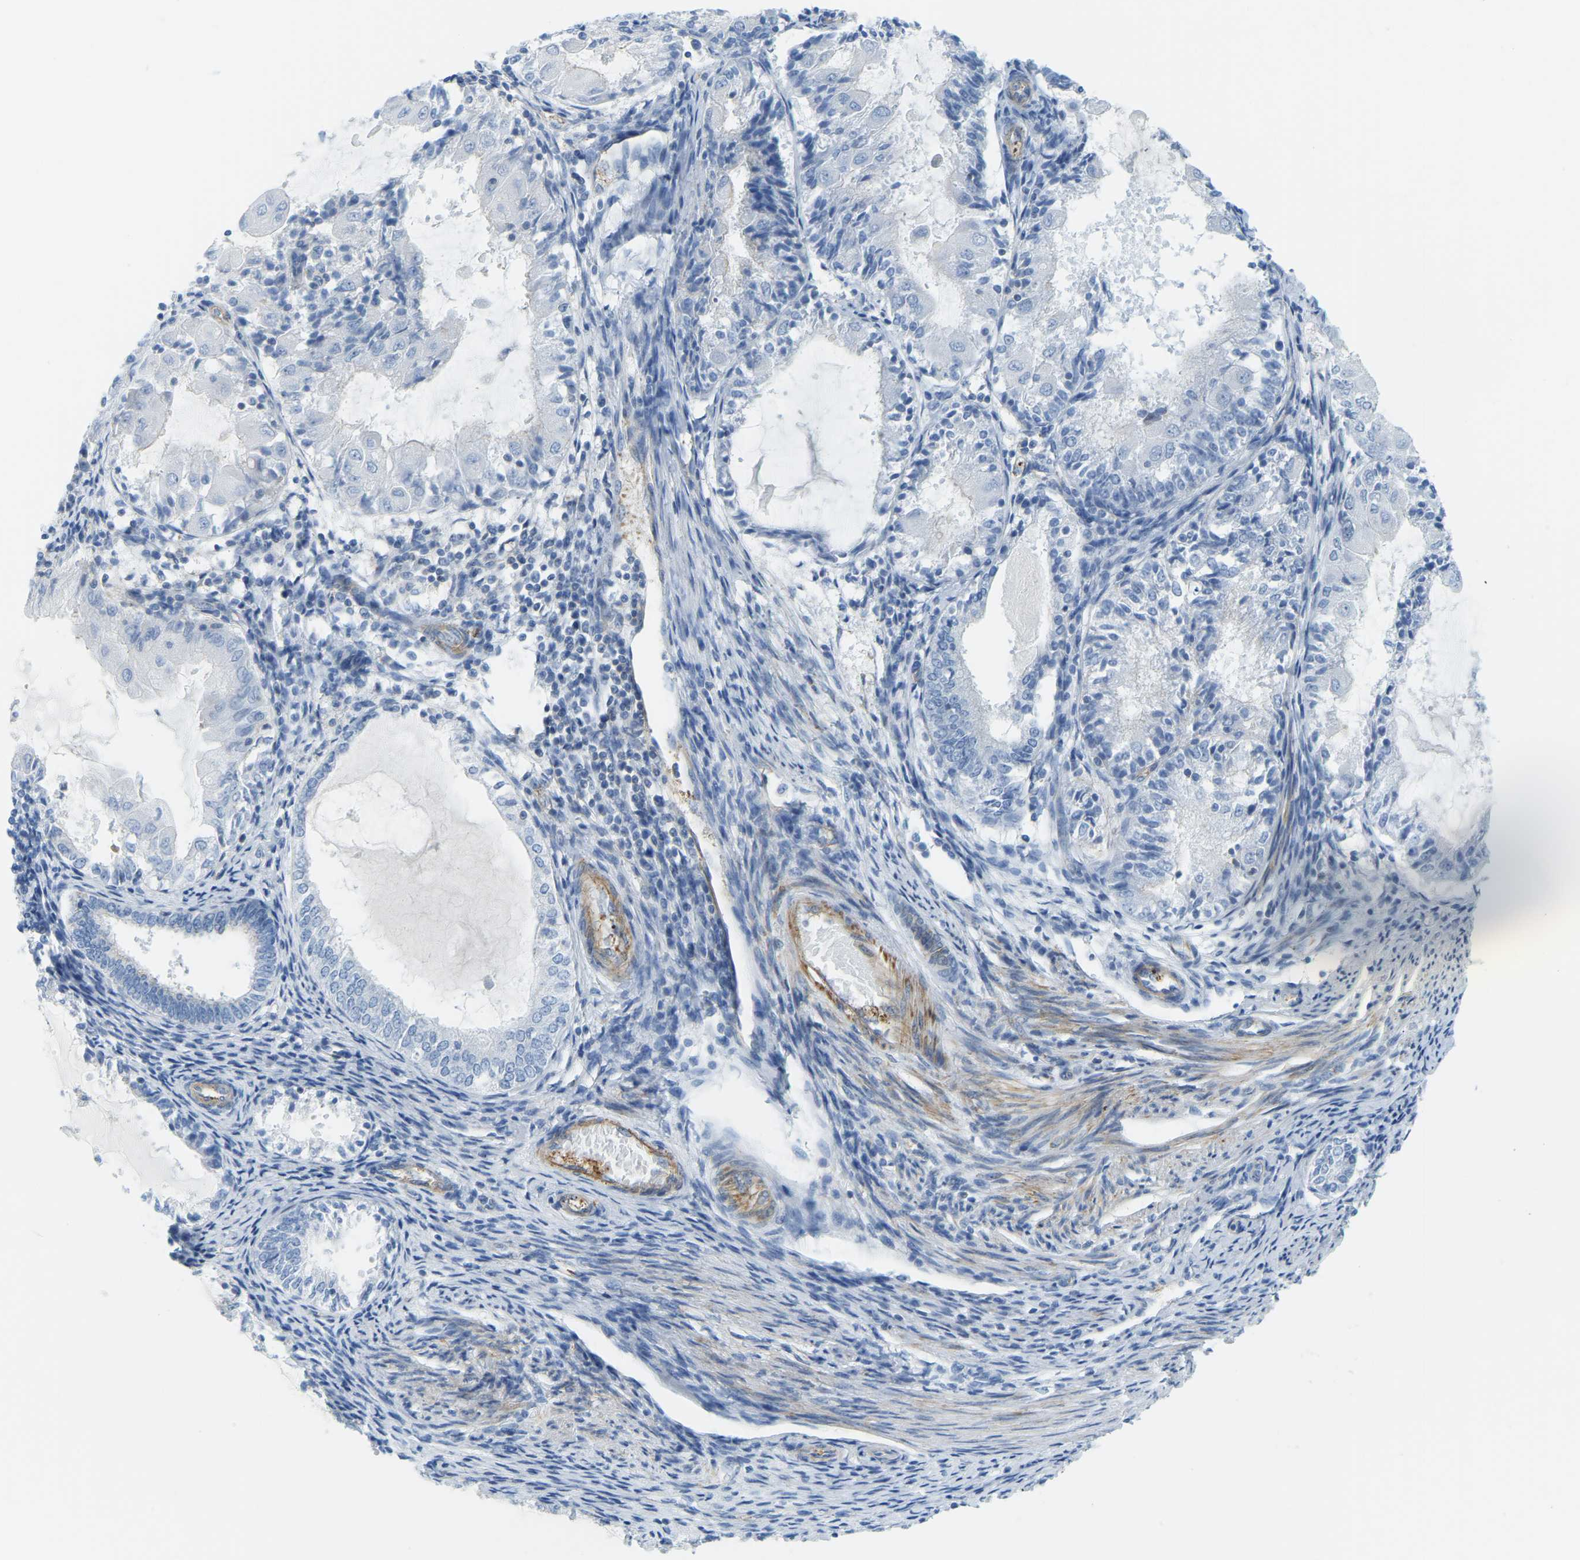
{"staining": {"intensity": "negative", "quantity": "none", "location": "none"}, "tissue": "endometrial cancer", "cell_type": "Tumor cells", "image_type": "cancer", "snomed": [{"axis": "morphology", "description": "Adenocarcinoma, NOS"}, {"axis": "topography", "description": "Endometrium"}], "caption": "Tumor cells show no significant protein staining in endometrial cancer. (Stains: DAB immunohistochemistry with hematoxylin counter stain, Microscopy: brightfield microscopy at high magnification).", "gene": "MYL3", "patient": {"sex": "female", "age": 81}}